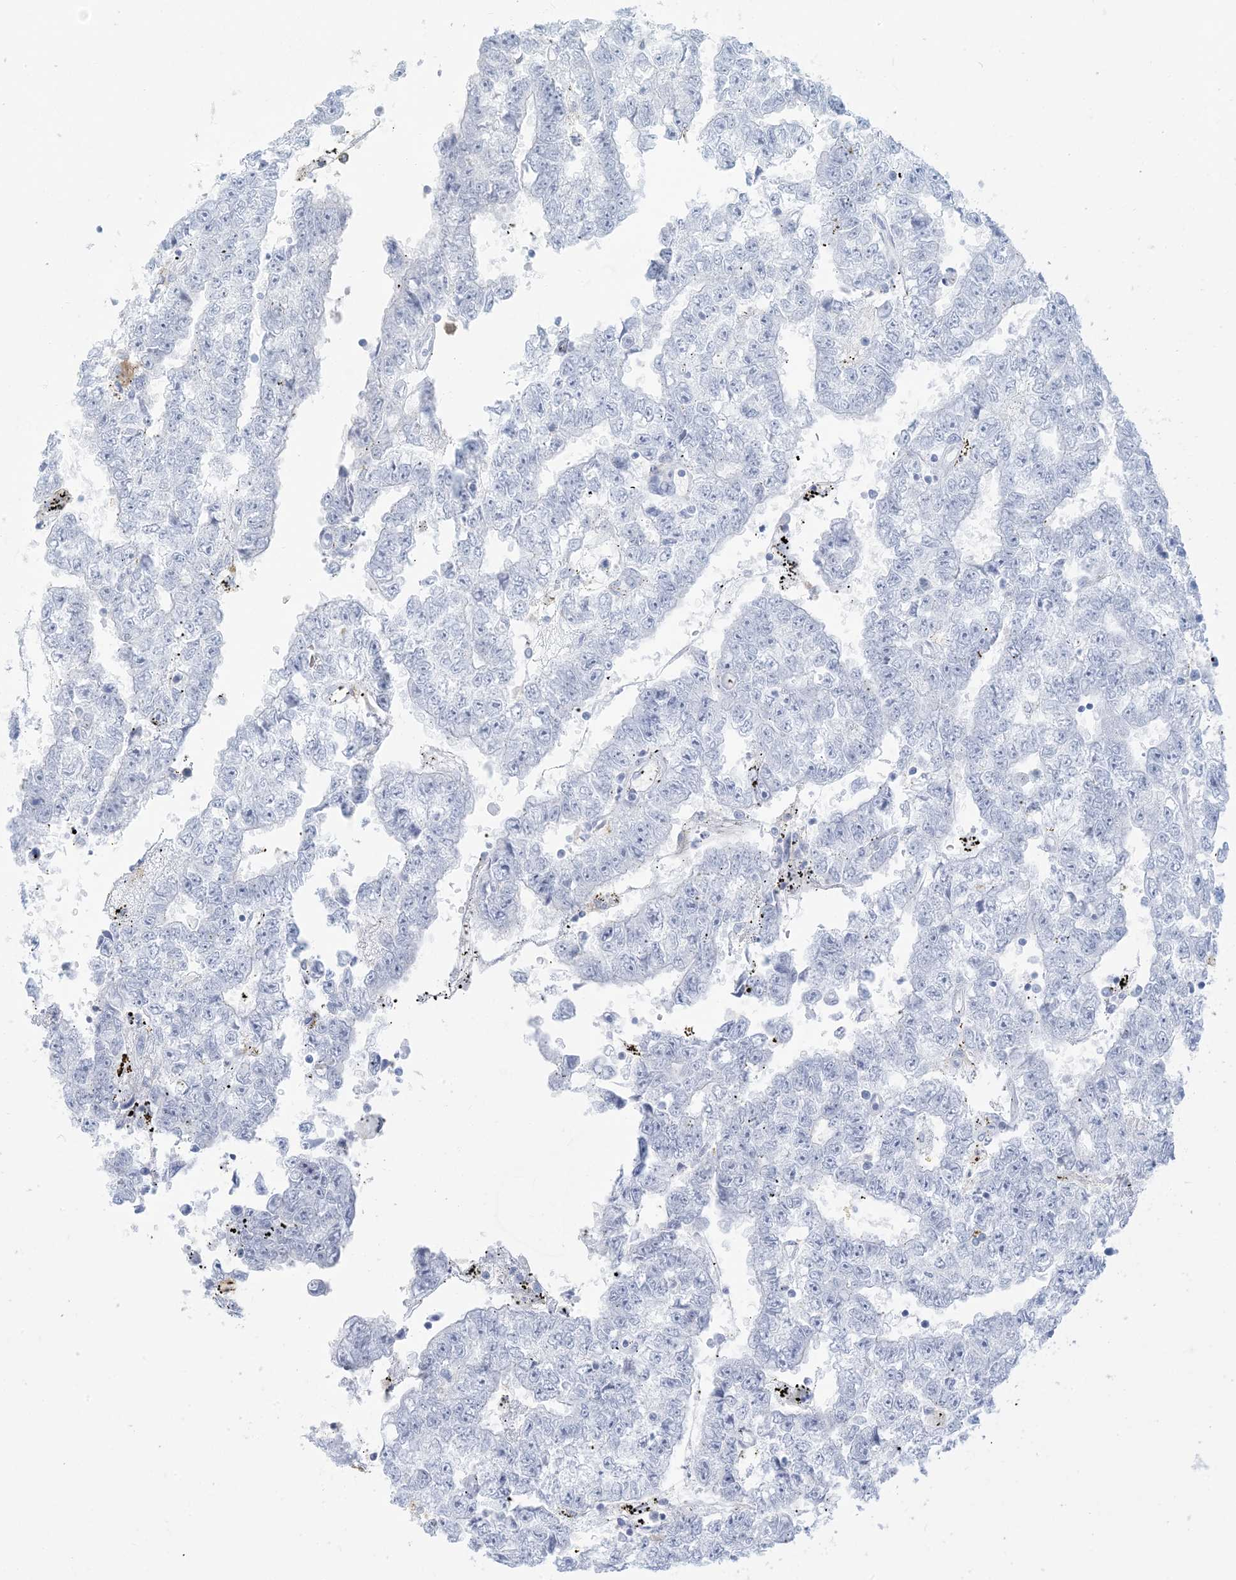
{"staining": {"intensity": "negative", "quantity": "none", "location": "none"}, "tissue": "testis cancer", "cell_type": "Tumor cells", "image_type": "cancer", "snomed": [{"axis": "morphology", "description": "Carcinoma, Embryonal, NOS"}, {"axis": "topography", "description": "Testis"}], "caption": "Protein analysis of testis cancer (embryonal carcinoma) reveals no significant staining in tumor cells.", "gene": "HLA-DRB1", "patient": {"sex": "male", "age": 25}}